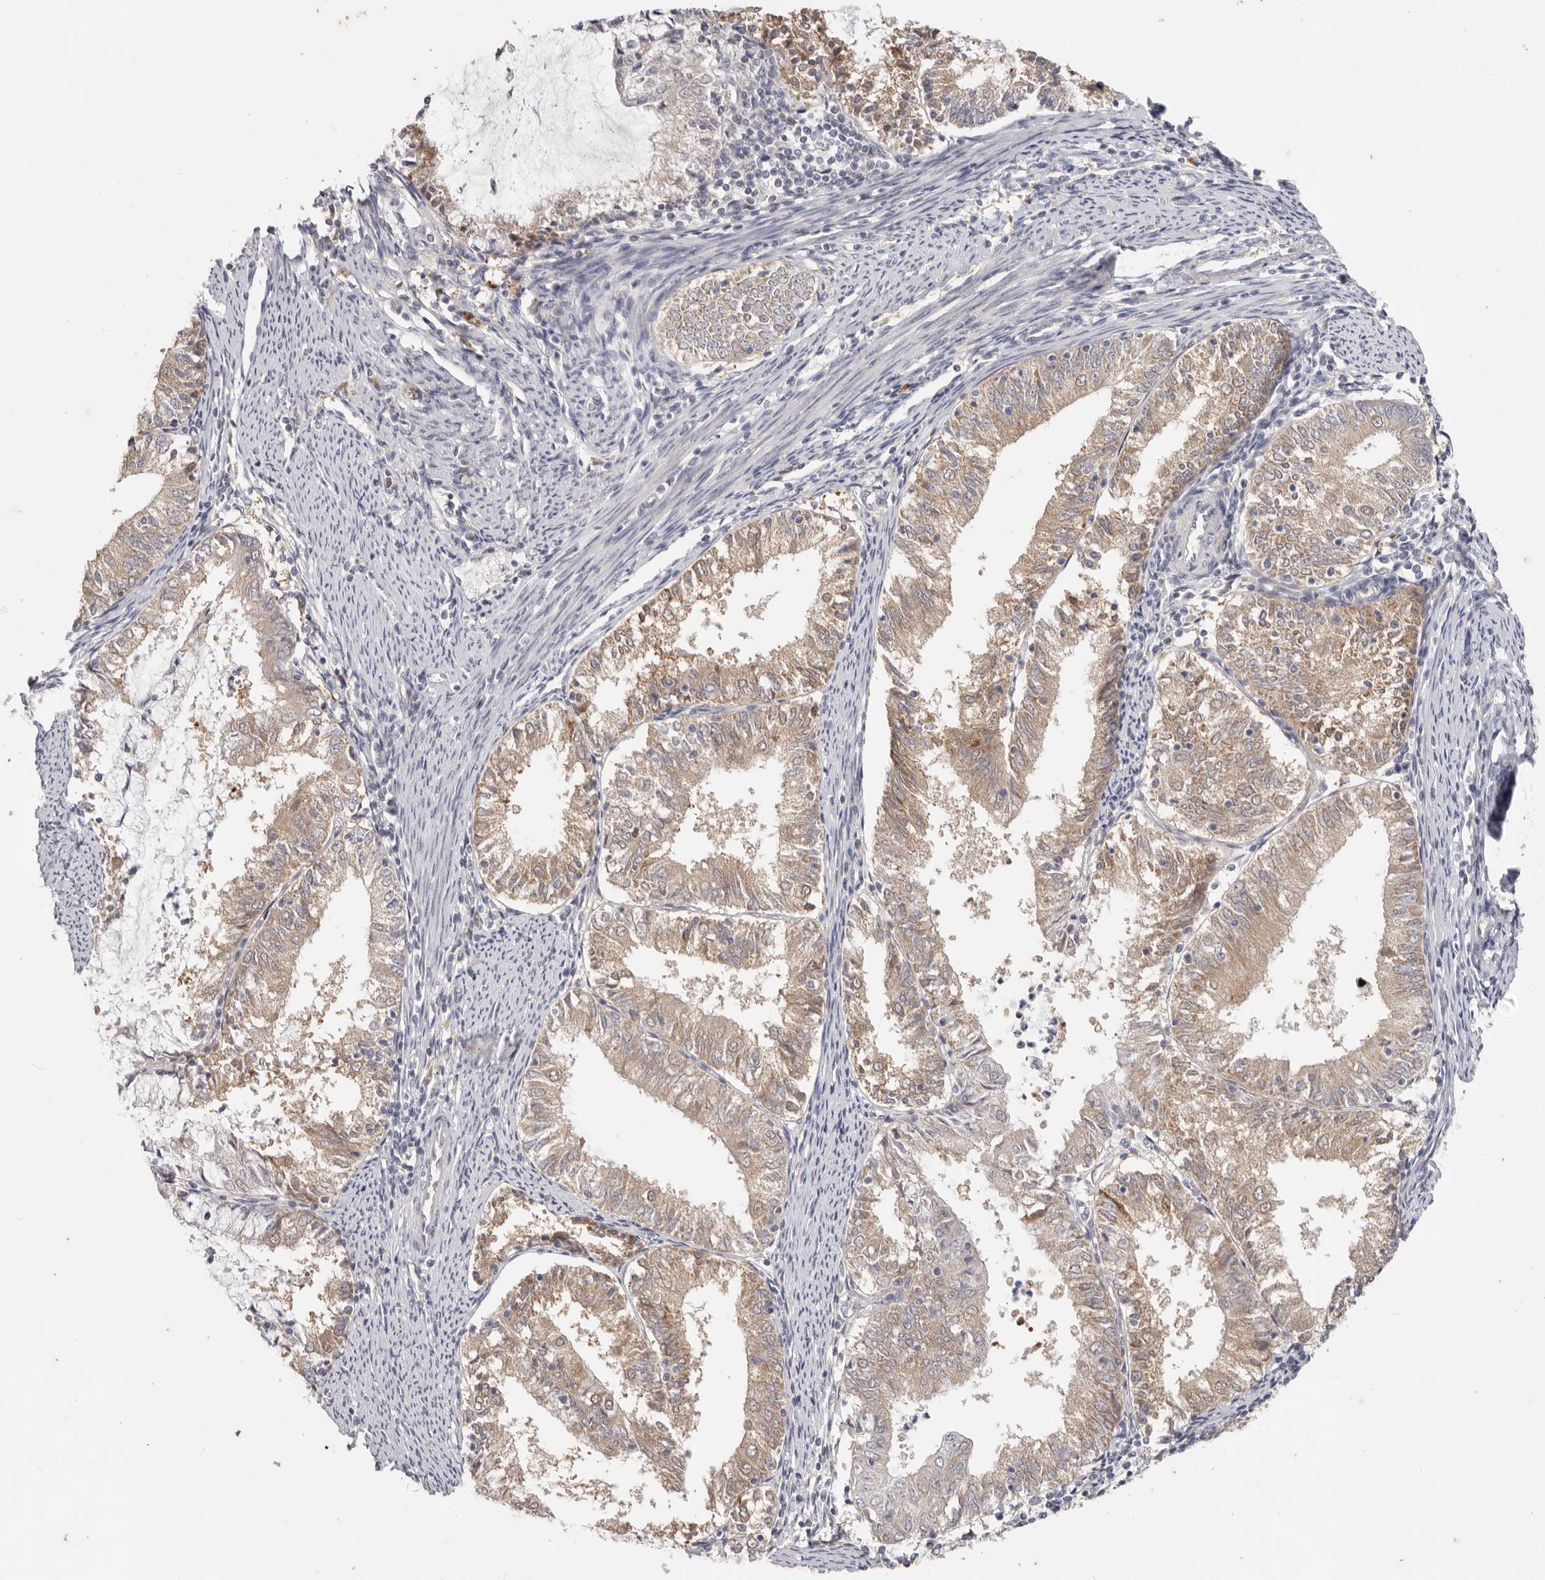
{"staining": {"intensity": "weak", "quantity": ">75%", "location": "cytoplasmic/membranous"}, "tissue": "endometrial cancer", "cell_type": "Tumor cells", "image_type": "cancer", "snomed": [{"axis": "morphology", "description": "Adenocarcinoma, NOS"}, {"axis": "topography", "description": "Endometrium"}], "caption": "IHC photomicrograph of adenocarcinoma (endometrial) stained for a protein (brown), which reveals low levels of weak cytoplasmic/membranous positivity in about >75% of tumor cells.", "gene": "WDR77", "patient": {"sex": "female", "age": 57}}